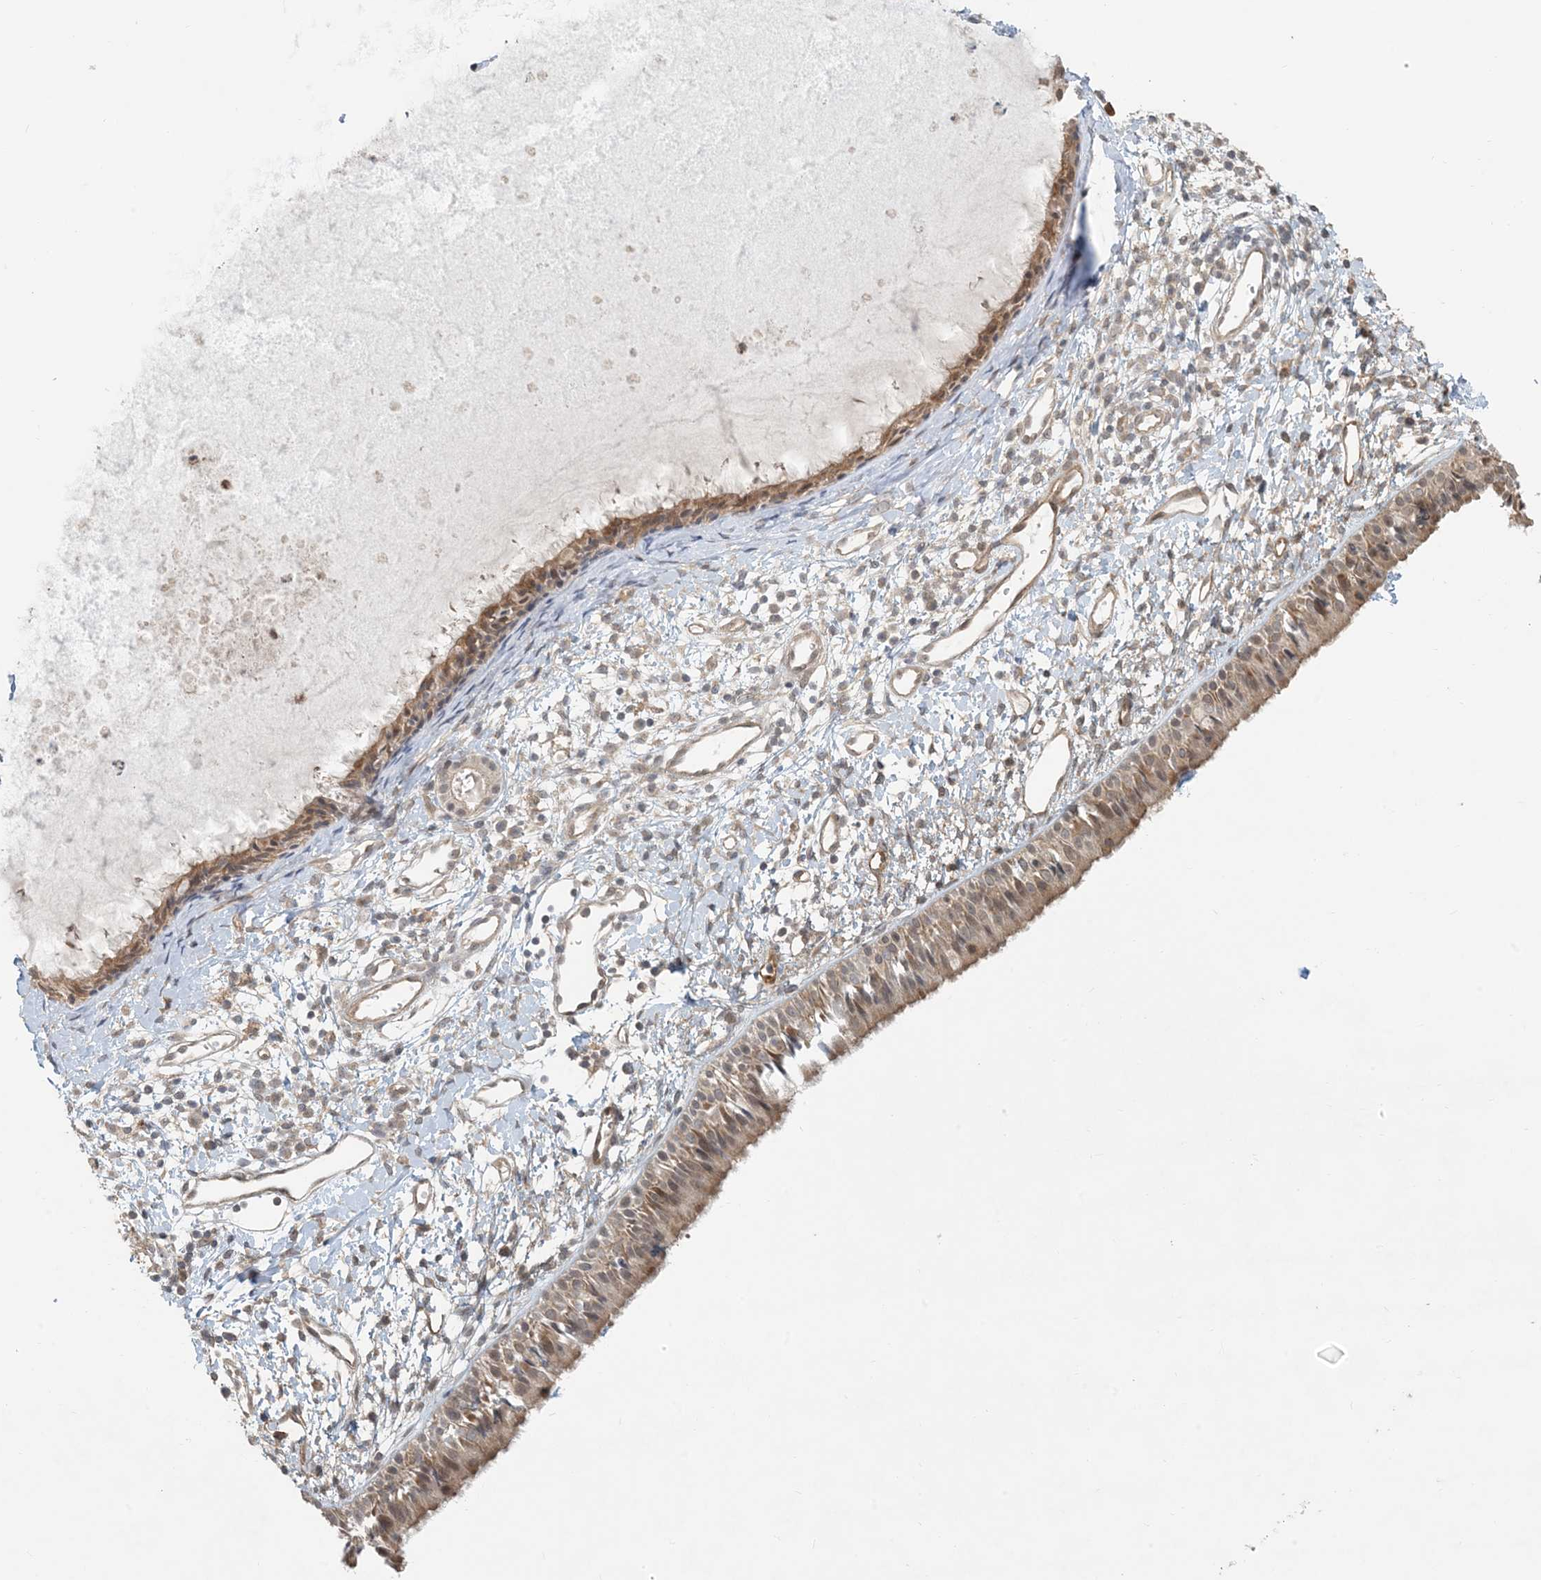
{"staining": {"intensity": "moderate", "quantity": ">75%", "location": "cytoplasmic/membranous"}, "tissue": "nasopharynx", "cell_type": "Respiratory epithelial cells", "image_type": "normal", "snomed": [{"axis": "morphology", "description": "Normal tissue, NOS"}, {"axis": "topography", "description": "Nasopharynx"}], "caption": "Brown immunohistochemical staining in unremarkable nasopharynx shows moderate cytoplasmic/membranous expression in about >75% of respiratory epithelial cells.", "gene": "OBI1", "patient": {"sex": "male", "age": 22}}